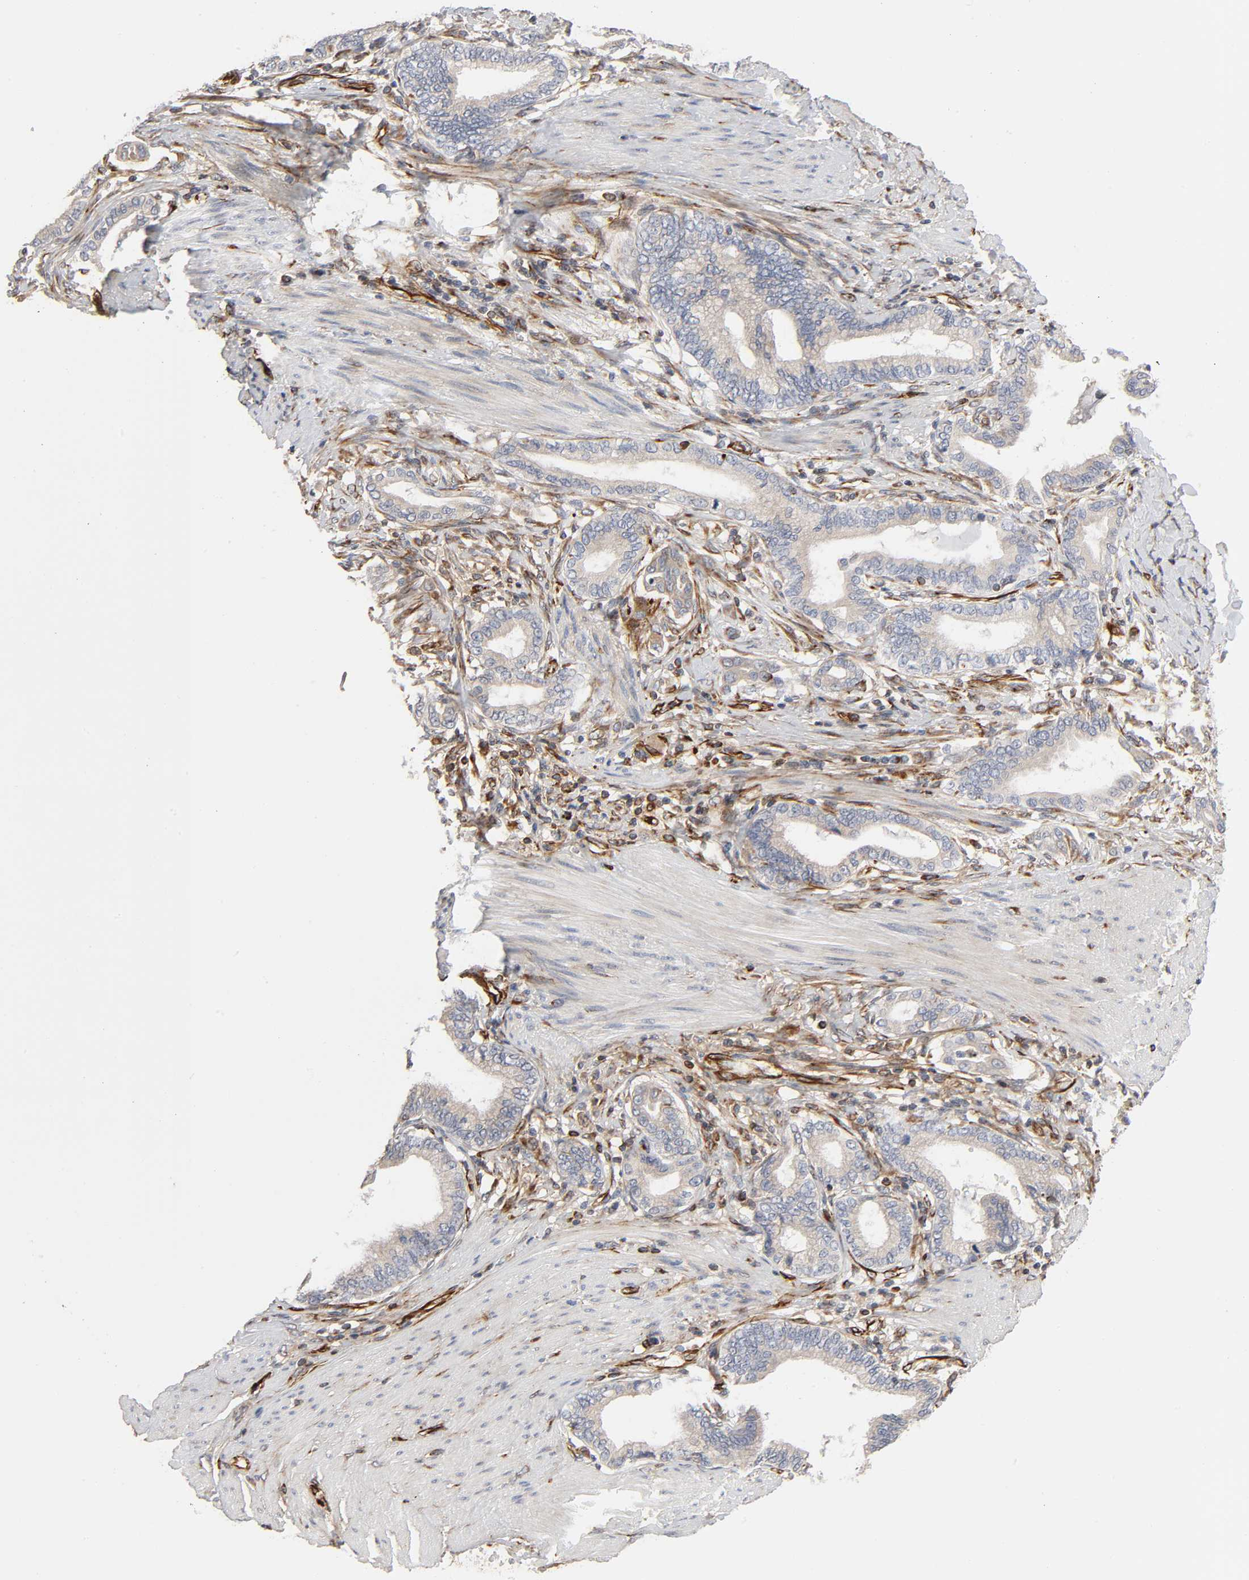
{"staining": {"intensity": "weak", "quantity": "25%-75%", "location": "cytoplasmic/membranous"}, "tissue": "pancreatic cancer", "cell_type": "Tumor cells", "image_type": "cancer", "snomed": [{"axis": "morphology", "description": "Adenocarcinoma, NOS"}, {"axis": "topography", "description": "Pancreas"}], "caption": "Tumor cells show low levels of weak cytoplasmic/membranous positivity in approximately 25%-75% of cells in pancreatic cancer (adenocarcinoma).", "gene": "FAM118A", "patient": {"sex": "female", "age": 64}}